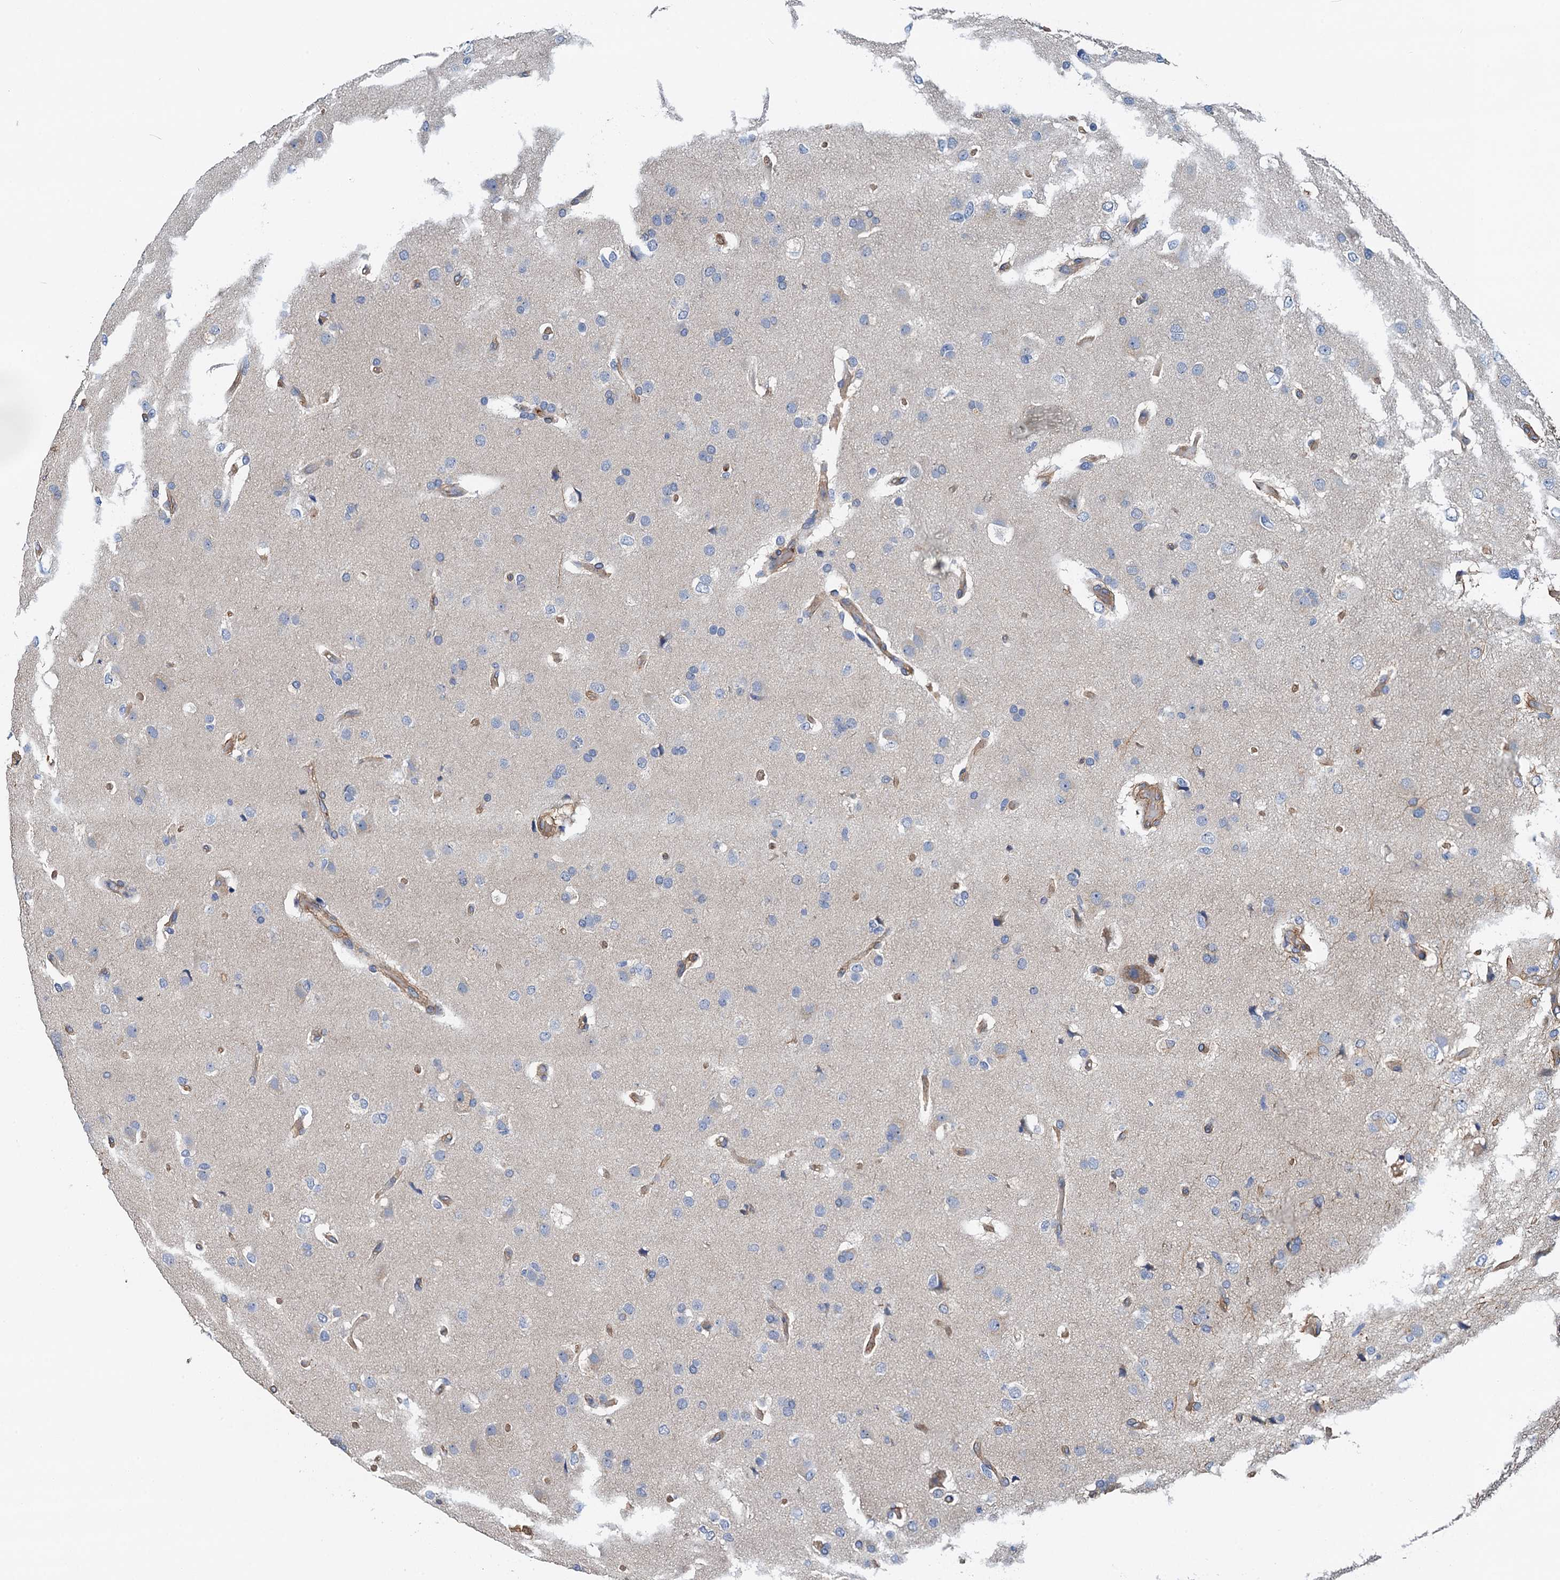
{"staining": {"intensity": "moderate", "quantity": "<25%", "location": "cytoplasmic/membranous"}, "tissue": "glioma", "cell_type": "Tumor cells", "image_type": "cancer", "snomed": [{"axis": "morphology", "description": "Glioma, malignant, High grade"}, {"axis": "topography", "description": "Brain"}], "caption": "A histopathology image of malignant high-grade glioma stained for a protein shows moderate cytoplasmic/membranous brown staining in tumor cells.", "gene": "ROGDI", "patient": {"sex": "male", "age": 77}}